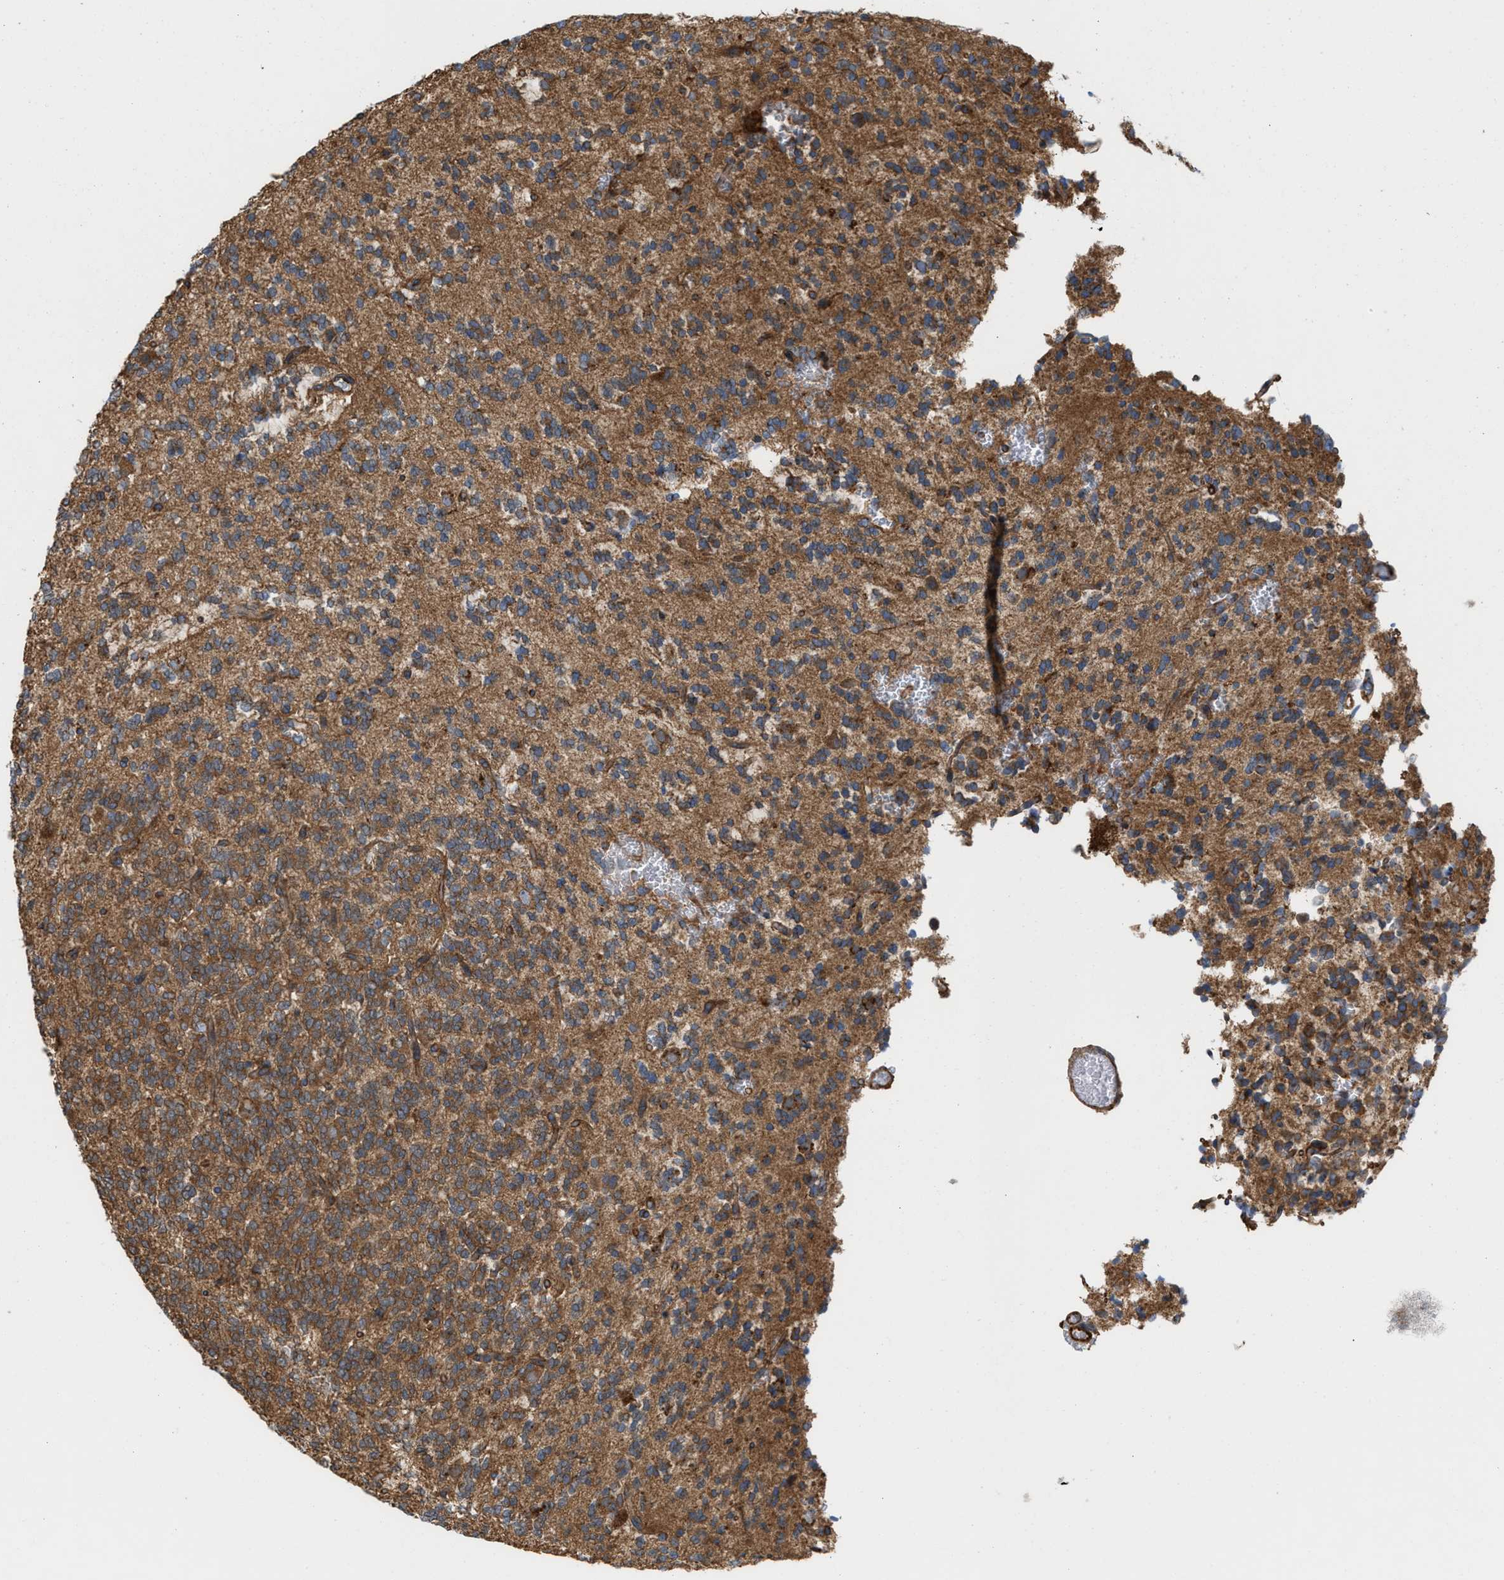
{"staining": {"intensity": "moderate", "quantity": ">75%", "location": "cytoplasmic/membranous"}, "tissue": "glioma", "cell_type": "Tumor cells", "image_type": "cancer", "snomed": [{"axis": "morphology", "description": "Glioma, malignant, Low grade"}, {"axis": "topography", "description": "Brain"}], "caption": "Immunohistochemistry (IHC) photomicrograph of neoplastic tissue: human low-grade glioma (malignant) stained using IHC reveals medium levels of moderate protein expression localized specifically in the cytoplasmic/membranous of tumor cells, appearing as a cytoplasmic/membranous brown color.", "gene": "EPS15L1", "patient": {"sex": "male", "age": 38}}